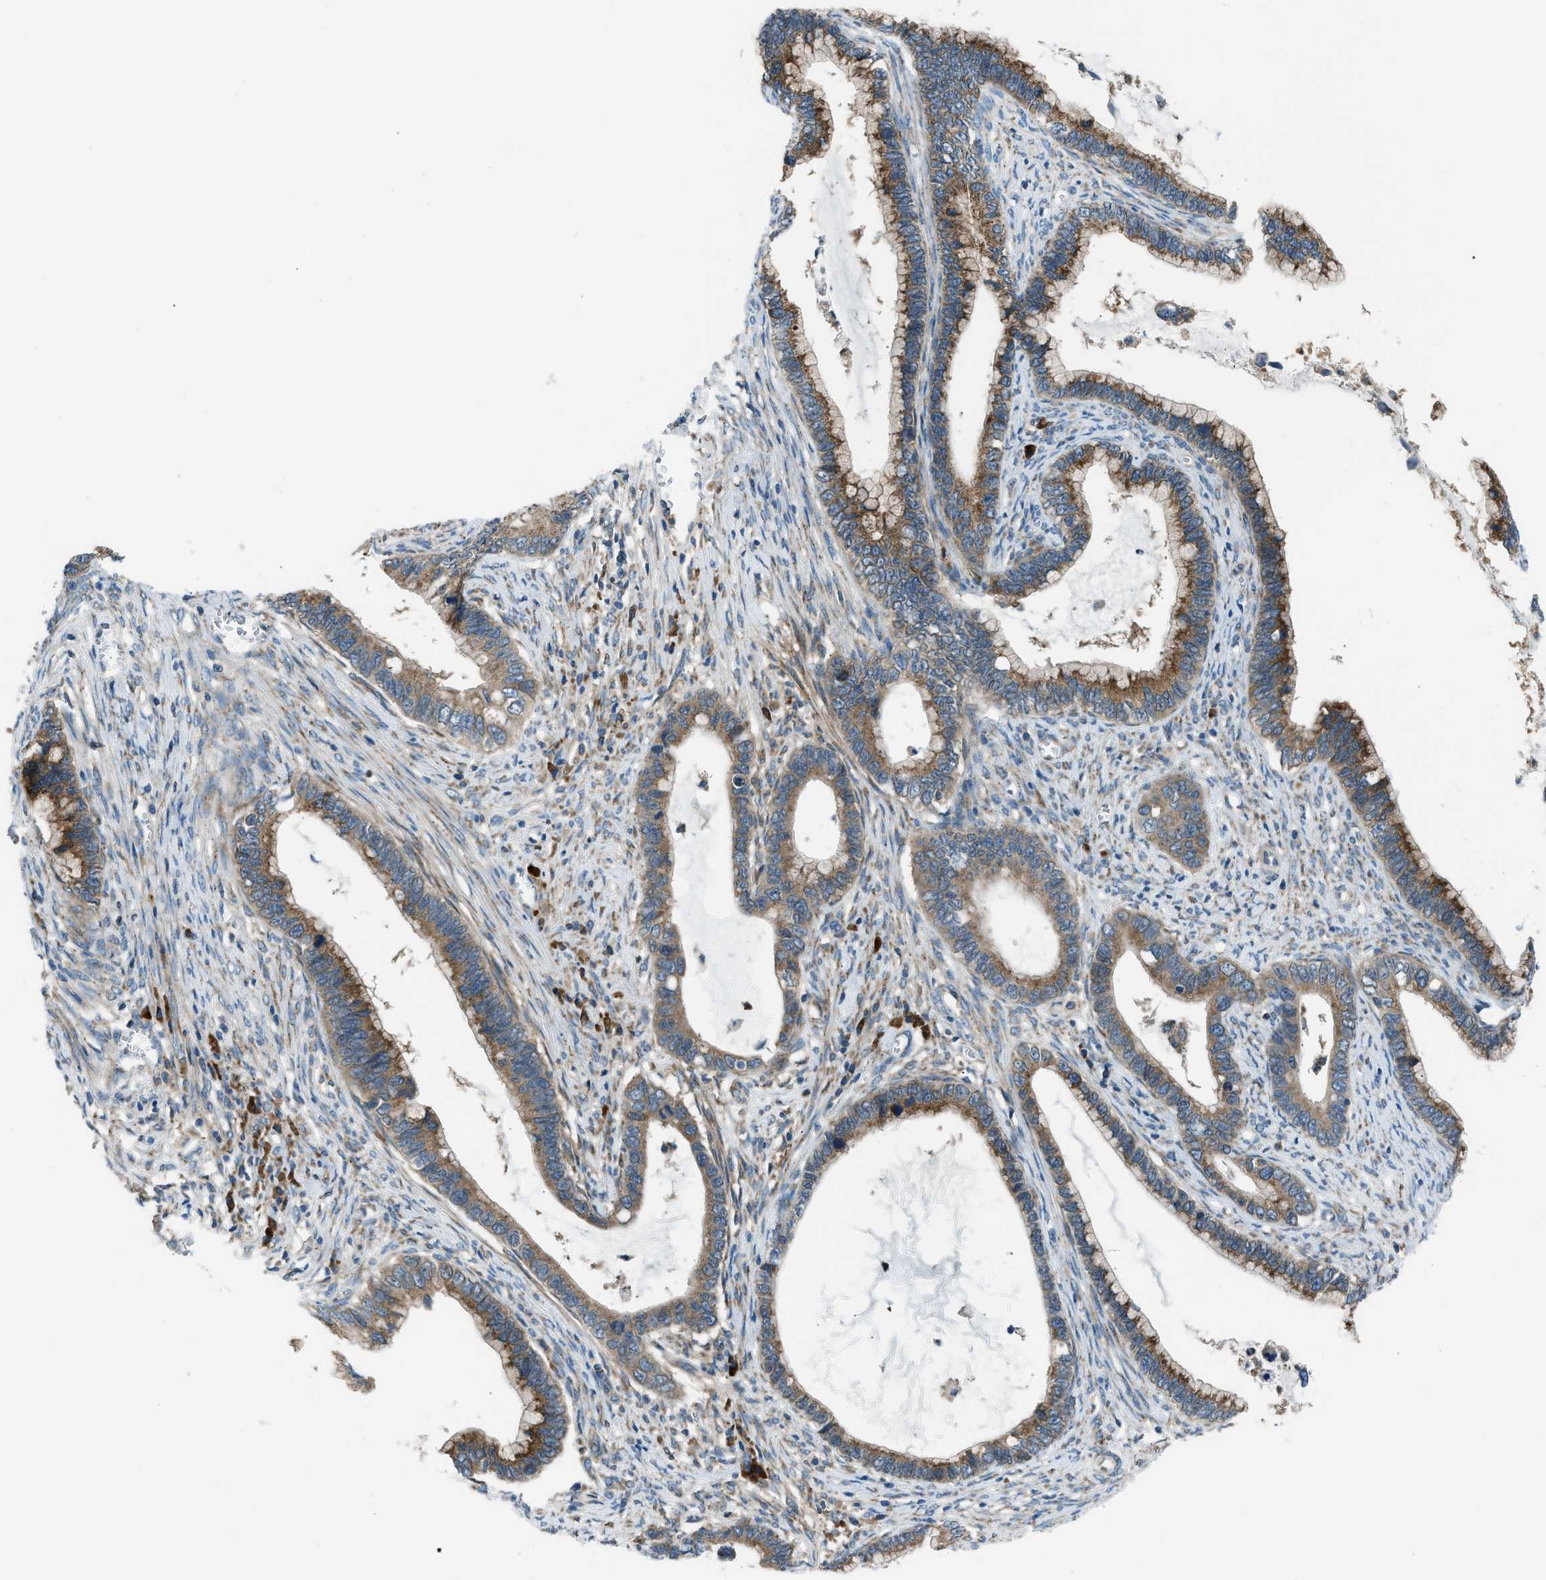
{"staining": {"intensity": "moderate", "quantity": ">75%", "location": "cytoplasmic/membranous"}, "tissue": "cervical cancer", "cell_type": "Tumor cells", "image_type": "cancer", "snomed": [{"axis": "morphology", "description": "Adenocarcinoma, NOS"}, {"axis": "topography", "description": "Cervix"}], "caption": "Tumor cells exhibit medium levels of moderate cytoplasmic/membranous positivity in approximately >75% of cells in cervical adenocarcinoma.", "gene": "EDARADD", "patient": {"sex": "female", "age": 44}}